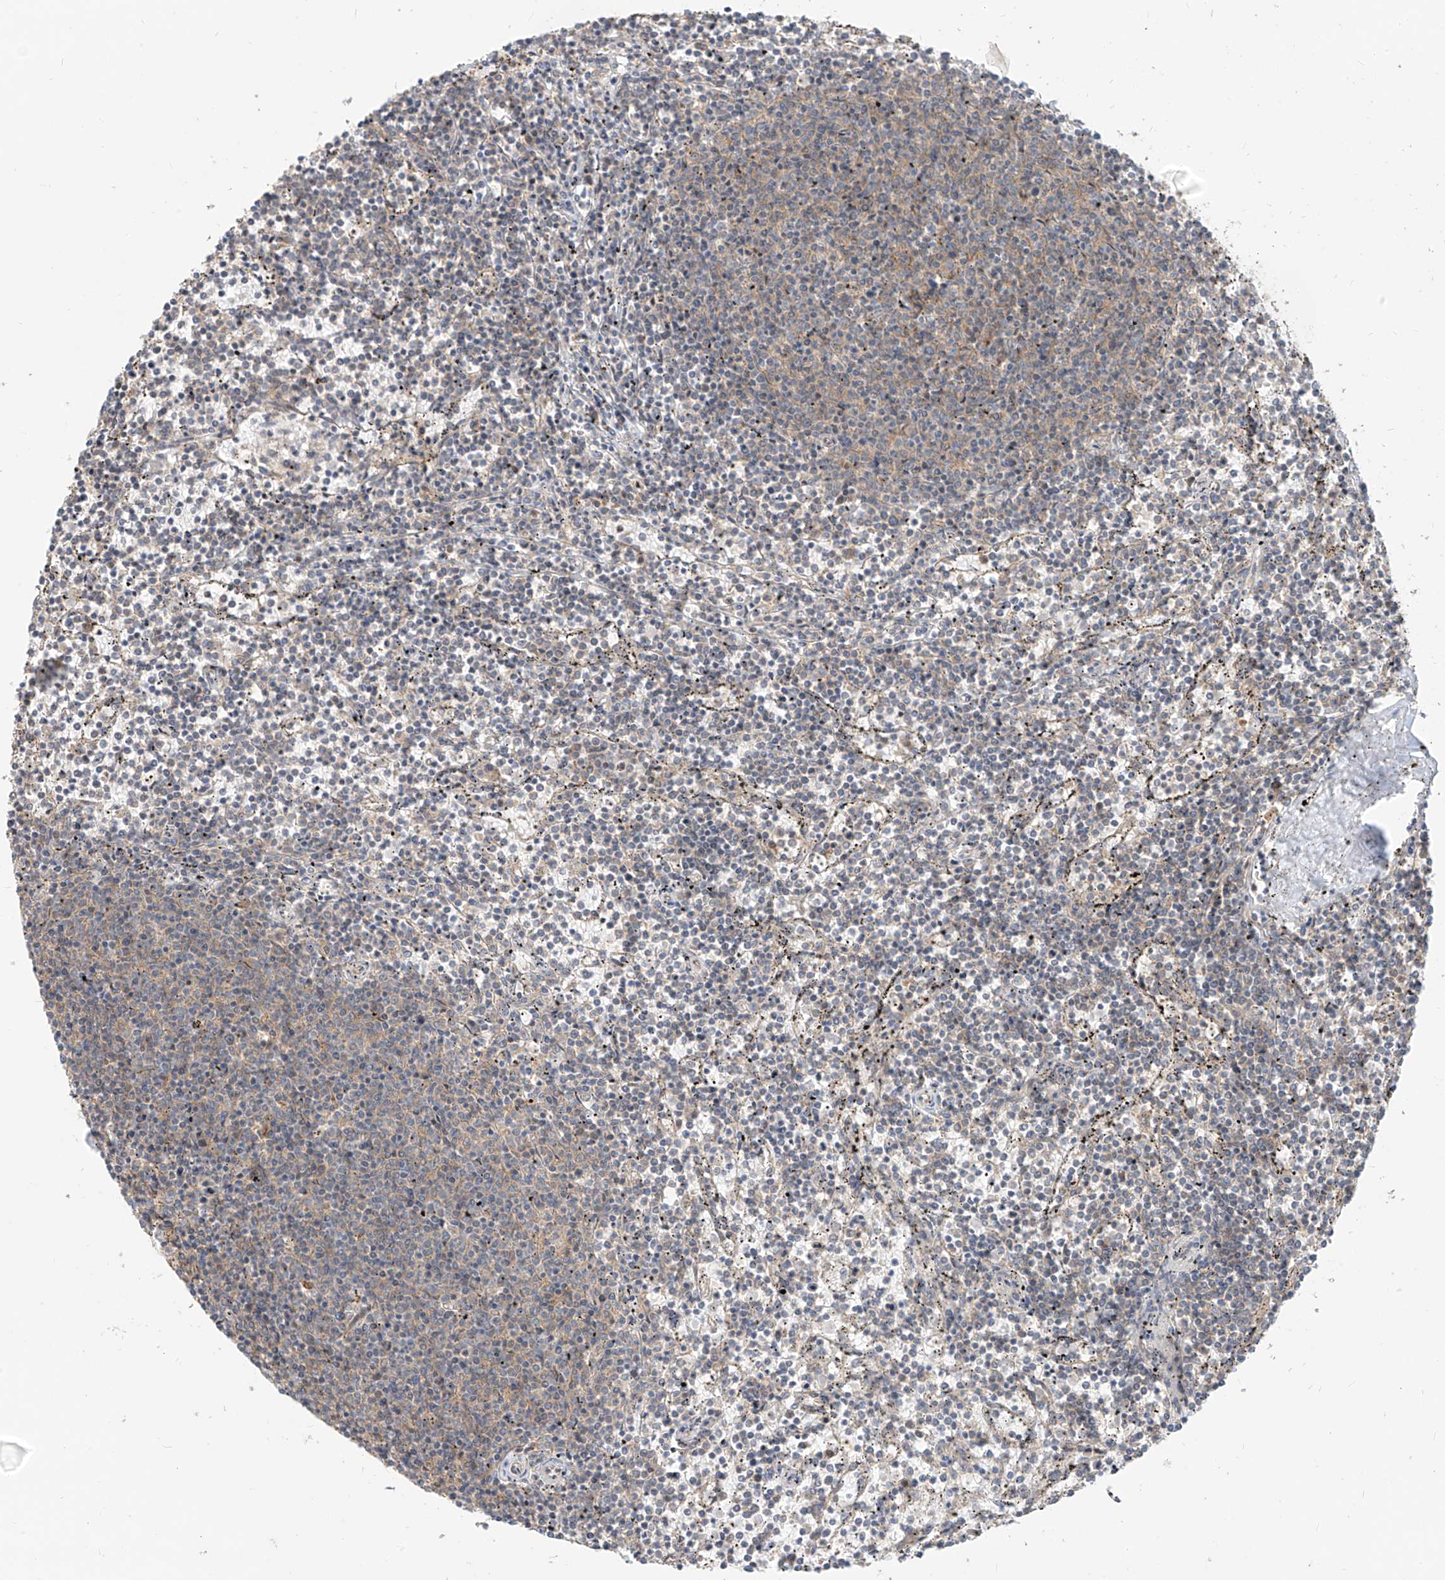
{"staining": {"intensity": "weak", "quantity": "<25%", "location": "cytoplasmic/membranous"}, "tissue": "lymphoma", "cell_type": "Tumor cells", "image_type": "cancer", "snomed": [{"axis": "morphology", "description": "Malignant lymphoma, non-Hodgkin's type, Low grade"}, {"axis": "topography", "description": "Spleen"}], "caption": "Tumor cells are negative for protein expression in human malignant lymphoma, non-Hodgkin's type (low-grade). The staining was performed using DAB (3,3'-diaminobenzidine) to visualize the protein expression in brown, while the nuclei were stained in blue with hematoxylin (Magnification: 20x).", "gene": "MTUS2", "patient": {"sex": "female", "age": 50}}